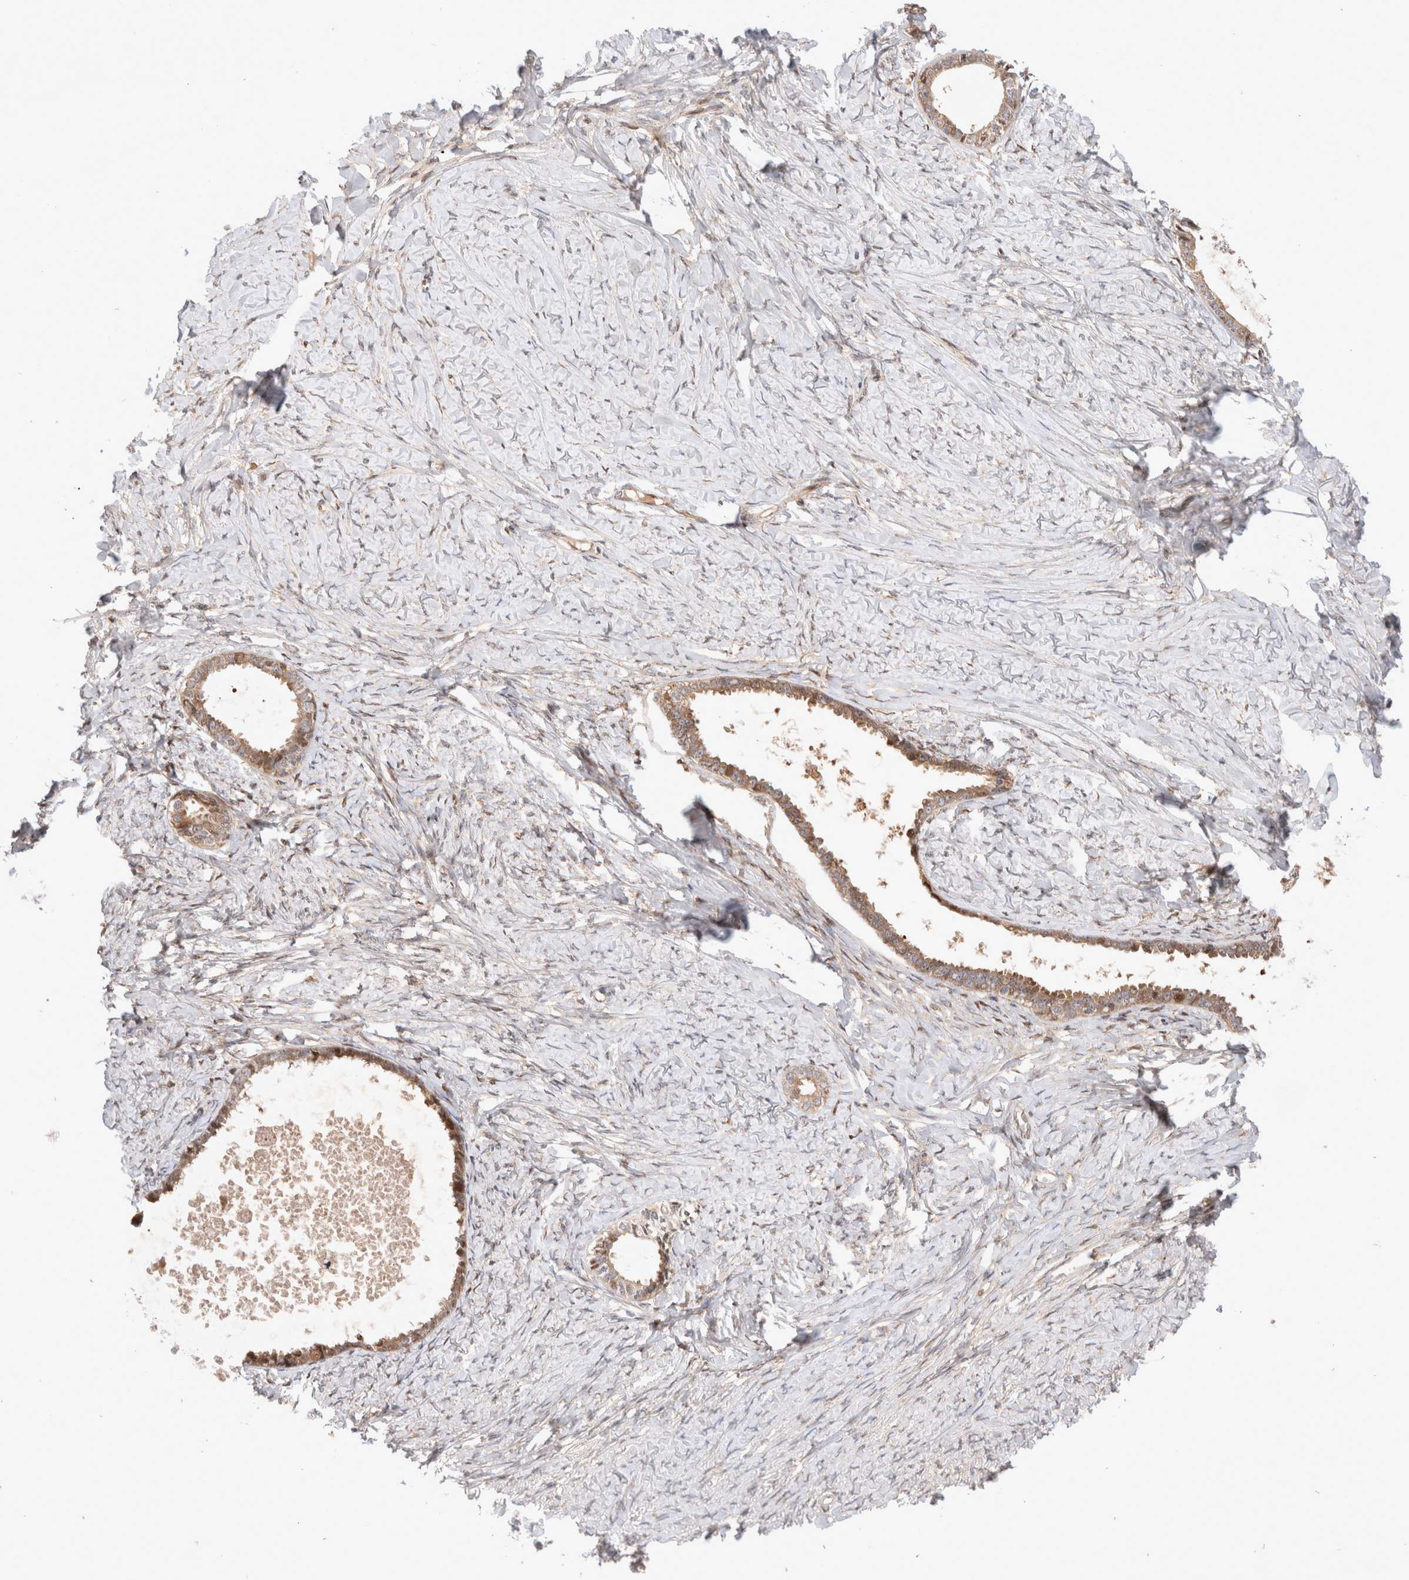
{"staining": {"intensity": "weak", "quantity": ">75%", "location": "cytoplasmic/membranous"}, "tissue": "ovarian cancer", "cell_type": "Tumor cells", "image_type": "cancer", "snomed": [{"axis": "morphology", "description": "Cystadenocarcinoma, serous, NOS"}, {"axis": "topography", "description": "Ovary"}], "caption": "Brown immunohistochemical staining in serous cystadenocarcinoma (ovarian) demonstrates weak cytoplasmic/membranous expression in about >75% of tumor cells.", "gene": "HTT", "patient": {"sex": "female", "age": 79}}